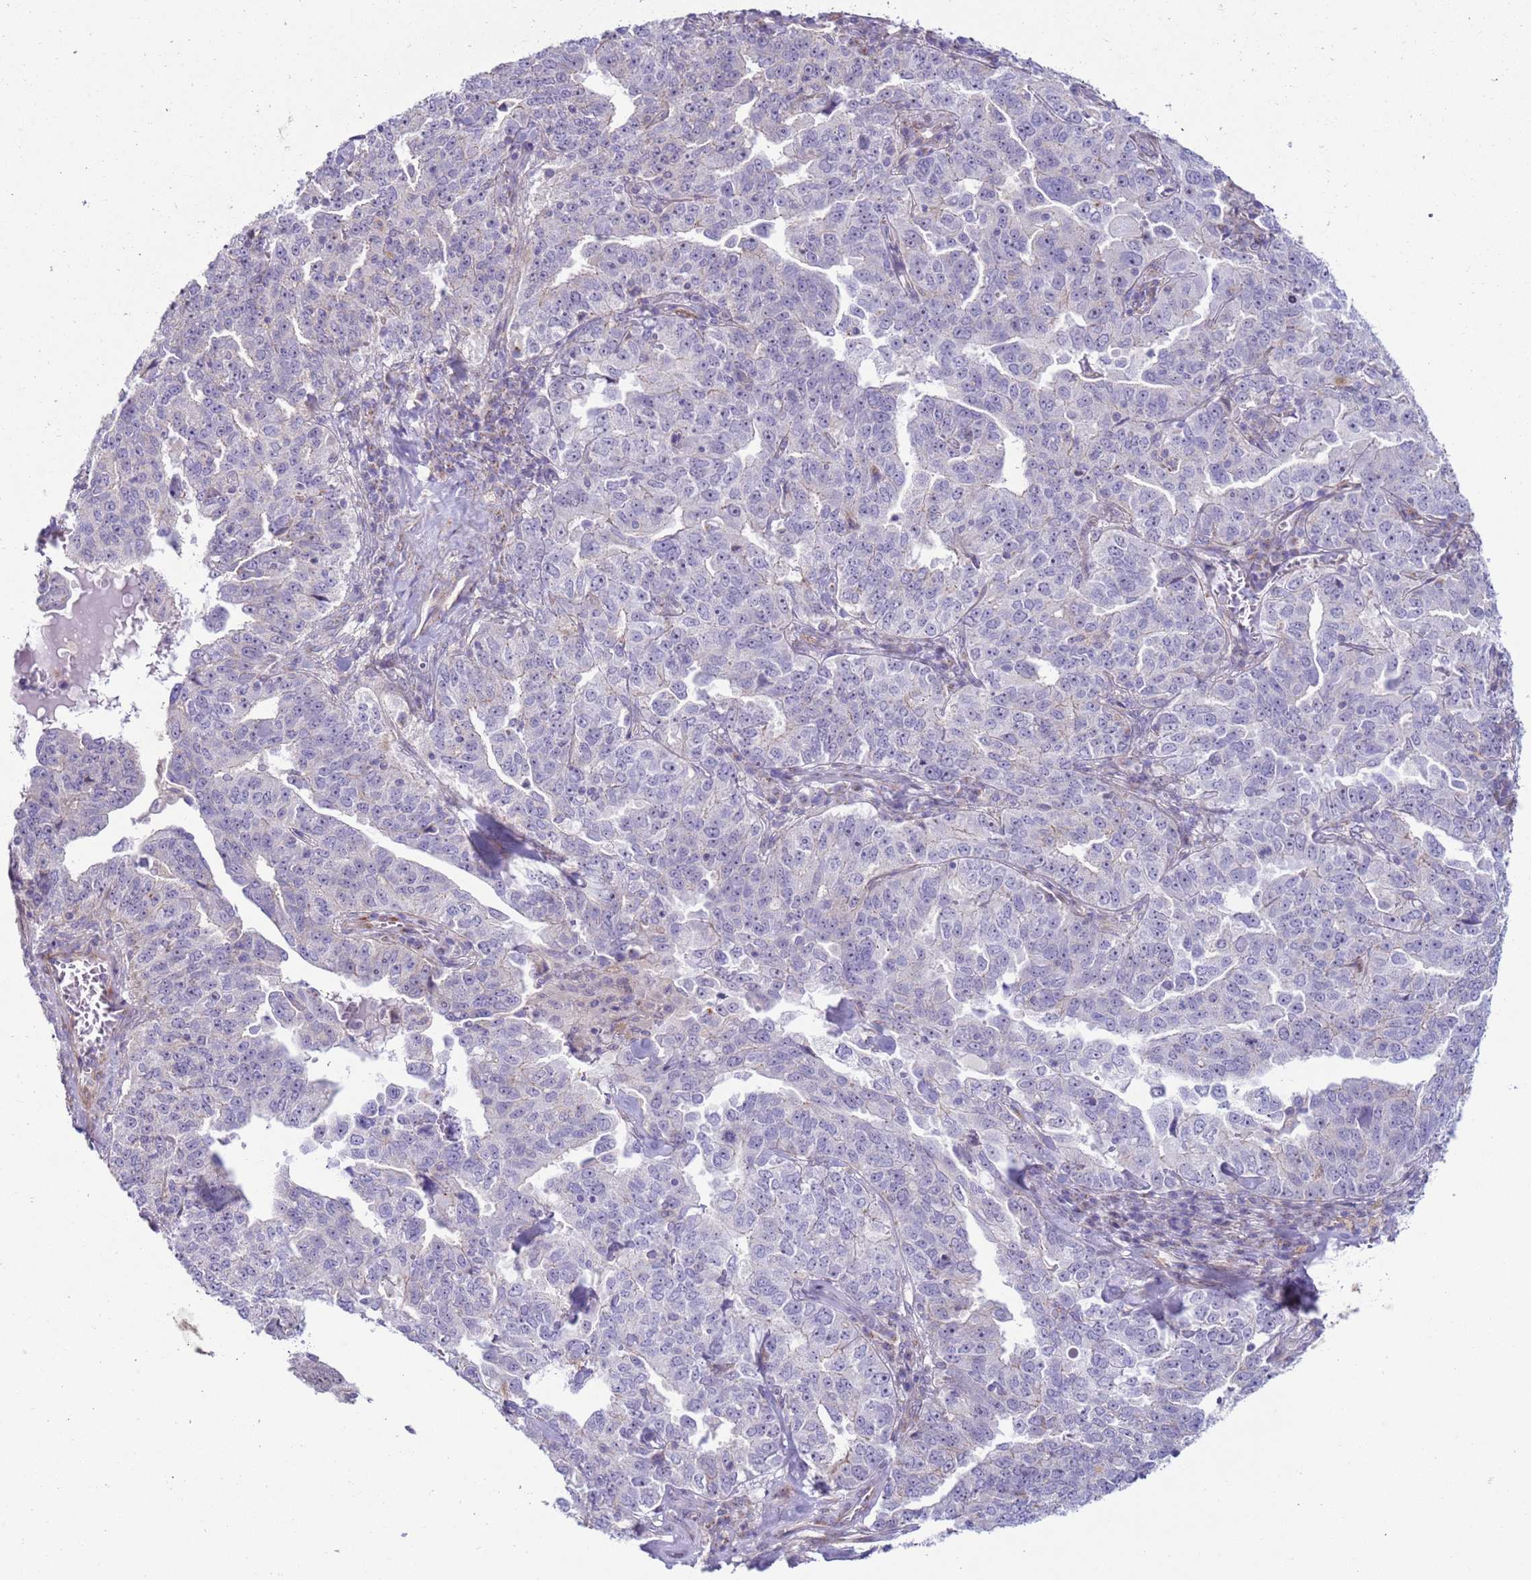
{"staining": {"intensity": "negative", "quantity": "none", "location": "none"}, "tissue": "ovarian cancer", "cell_type": "Tumor cells", "image_type": "cancer", "snomed": [{"axis": "morphology", "description": "Carcinoma, endometroid"}, {"axis": "topography", "description": "Ovary"}], "caption": "IHC photomicrograph of neoplastic tissue: ovarian endometroid carcinoma stained with DAB (3,3'-diaminobenzidine) displays no significant protein positivity in tumor cells.", "gene": "HEATR1", "patient": {"sex": "female", "age": 62}}